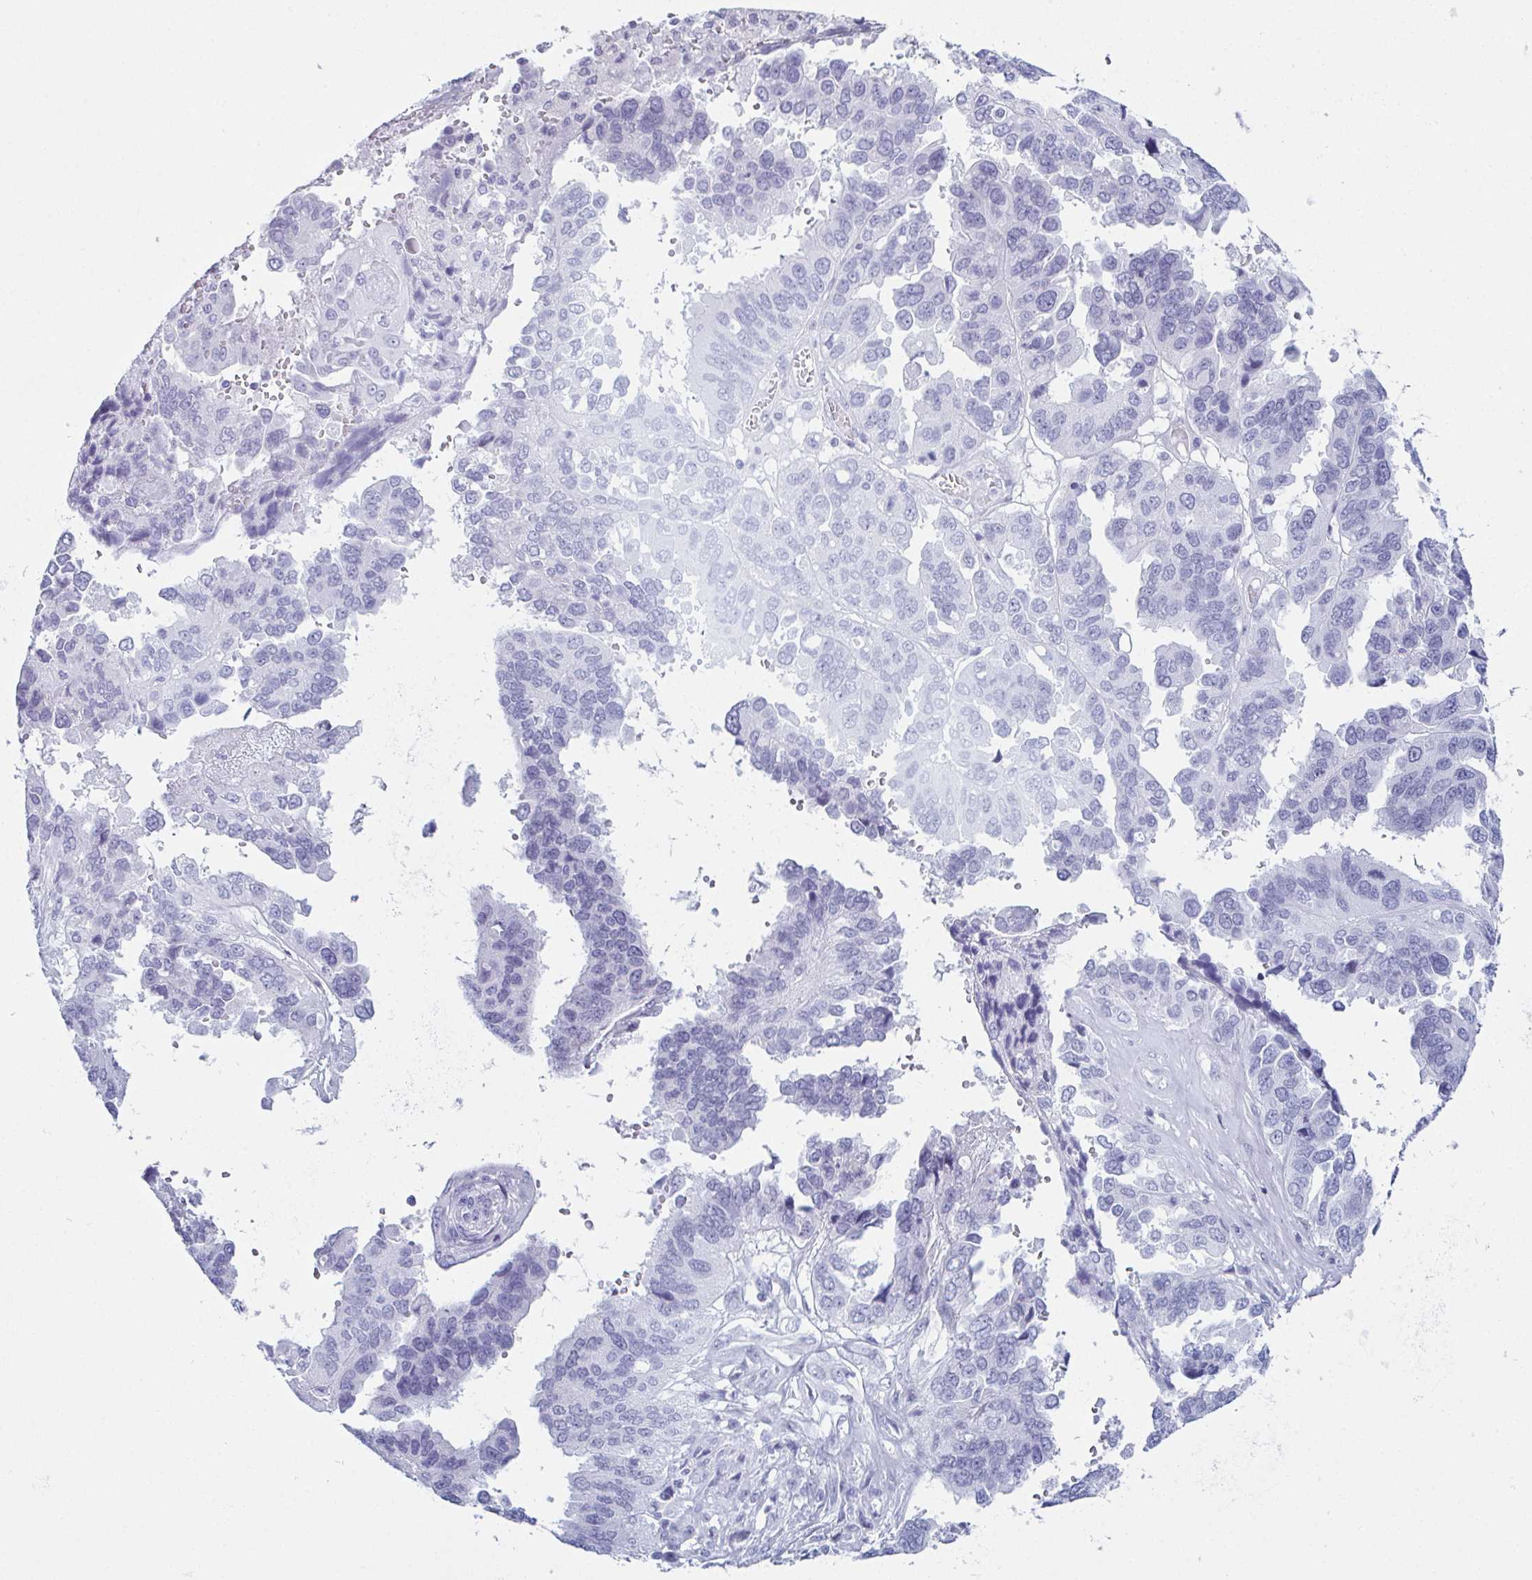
{"staining": {"intensity": "negative", "quantity": "none", "location": "none"}, "tissue": "ovarian cancer", "cell_type": "Tumor cells", "image_type": "cancer", "snomed": [{"axis": "morphology", "description": "Cystadenocarcinoma, serous, NOS"}, {"axis": "topography", "description": "Ovary"}], "caption": "Micrograph shows no significant protein positivity in tumor cells of ovarian cancer. (DAB IHC, high magnification).", "gene": "ENKUR", "patient": {"sex": "female", "age": 79}}